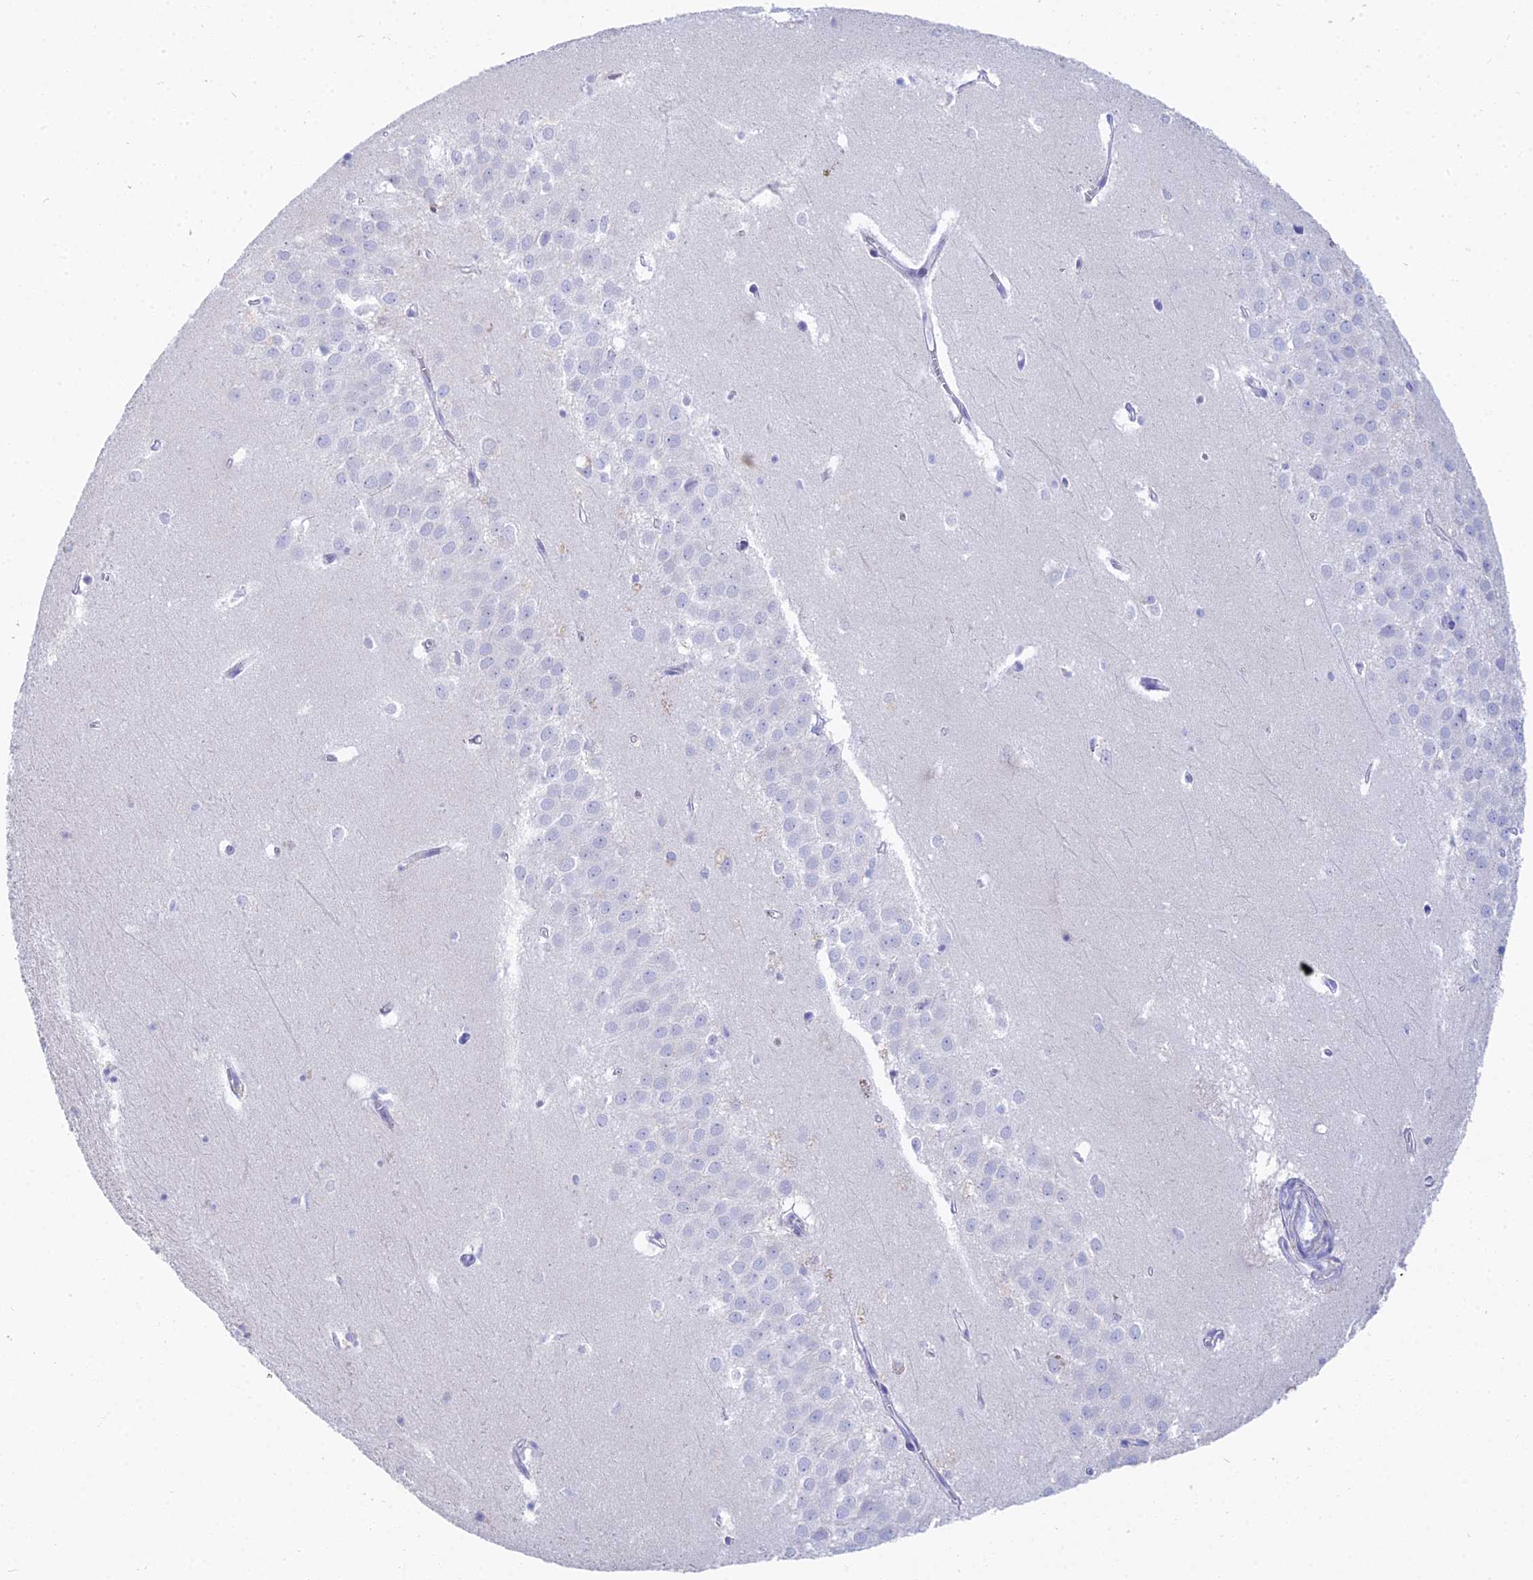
{"staining": {"intensity": "negative", "quantity": "none", "location": "none"}, "tissue": "hippocampus", "cell_type": "Glial cells", "image_type": "normal", "snomed": [{"axis": "morphology", "description": "Normal tissue, NOS"}, {"axis": "topography", "description": "Hippocampus"}], "caption": "IHC of normal human hippocampus reveals no staining in glial cells. (Brightfield microscopy of DAB IHC at high magnification).", "gene": "MCM2", "patient": {"sex": "female", "age": 64}}